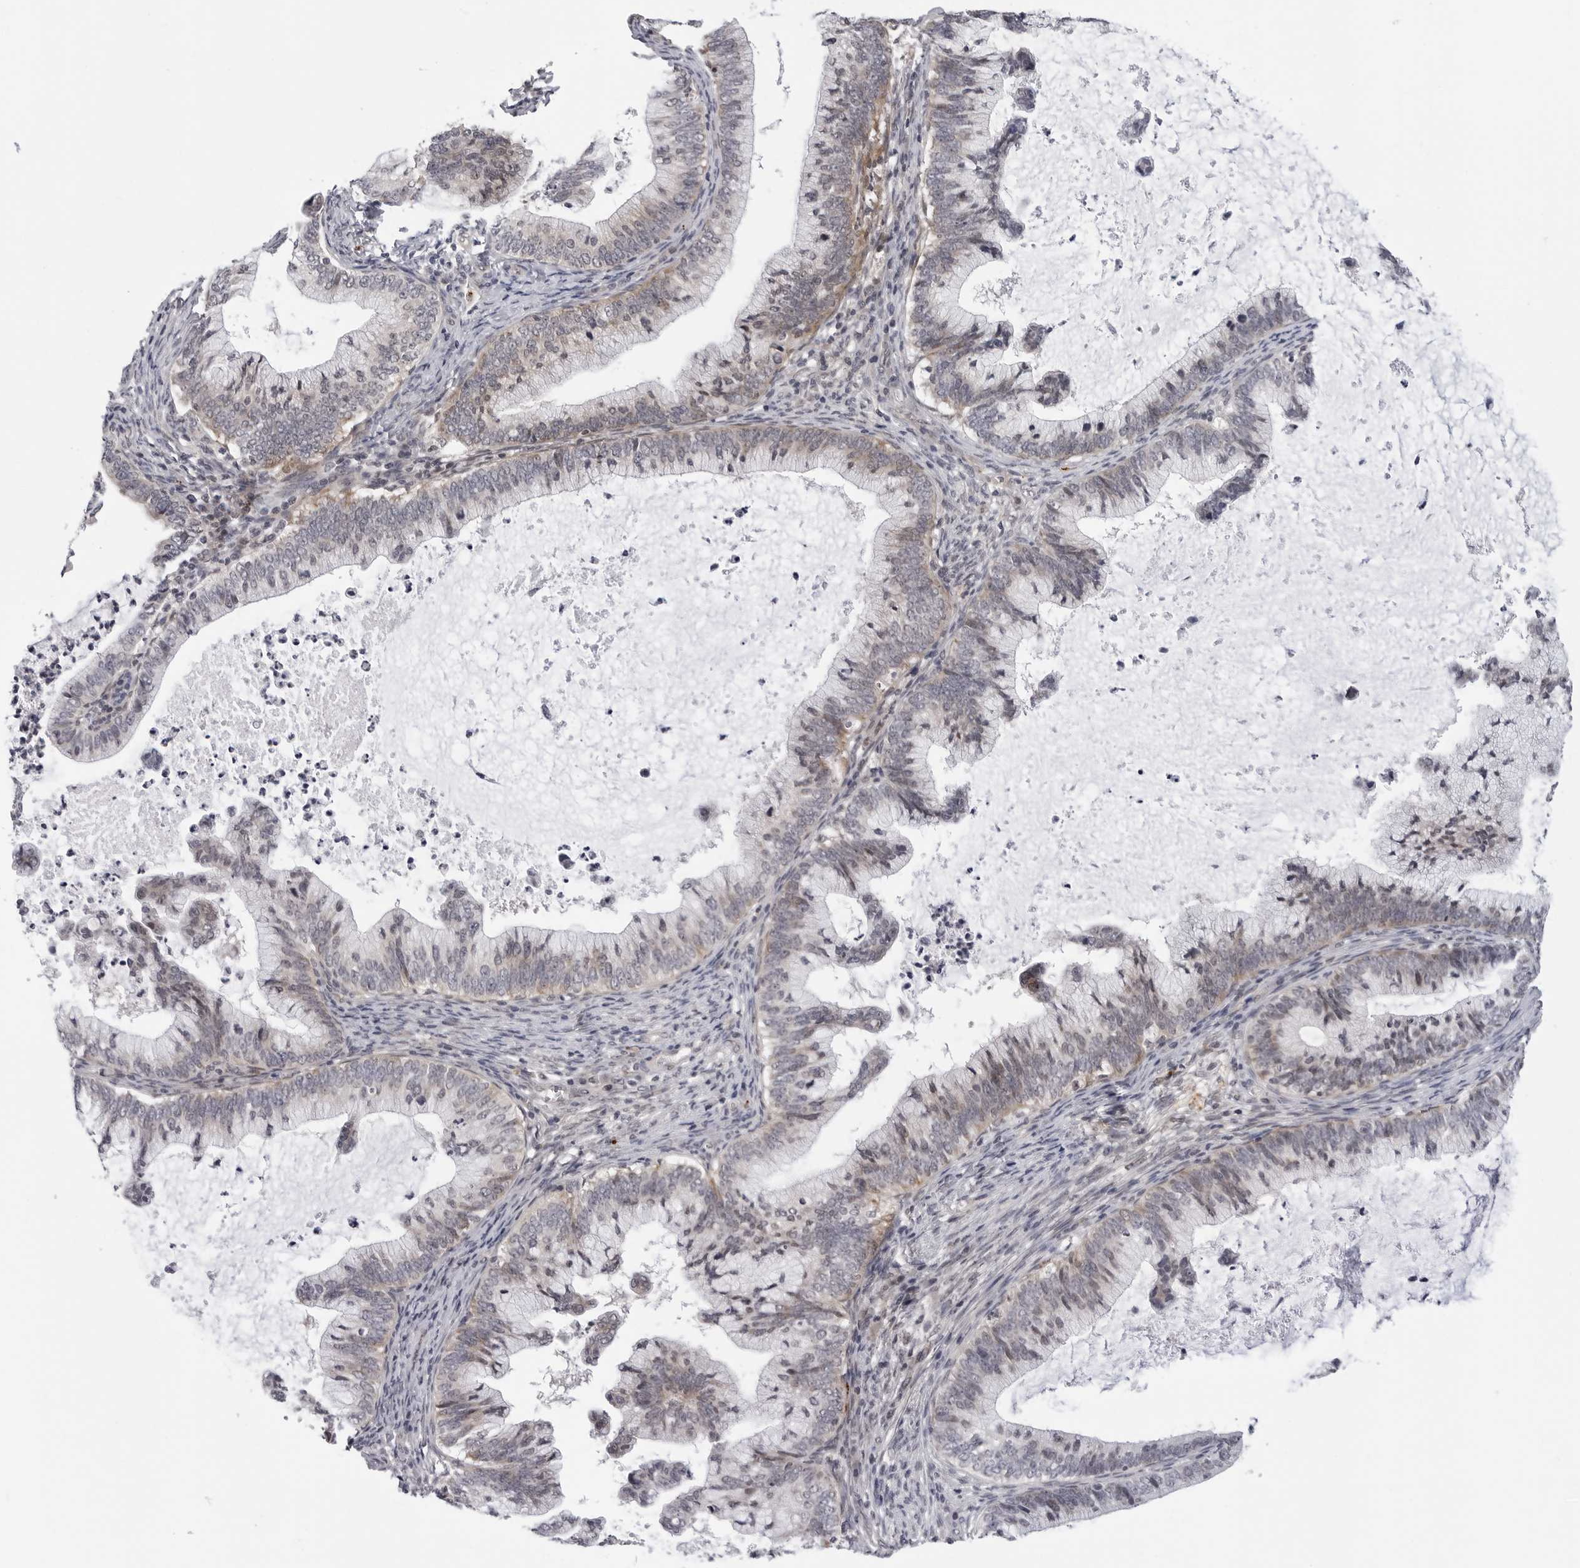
{"staining": {"intensity": "weak", "quantity": "25%-75%", "location": "cytoplasmic/membranous"}, "tissue": "cervical cancer", "cell_type": "Tumor cells", "image_type": "cancer", "snomed": [{"axis": "morphology", "description": "Adenocarcinoma, NOS"}, {"axis": "topography", "description": "Cervix"}], "caption": "Cervical adenocarcinoma stained with DAB immunohistochemistry demonstrates low levels of weak cytoplasmic/membranous positivity in approximately 25%-75% of tumor cells.", "gene": "KIAA1614", "patient": {"sex": "female", "age": 36}}